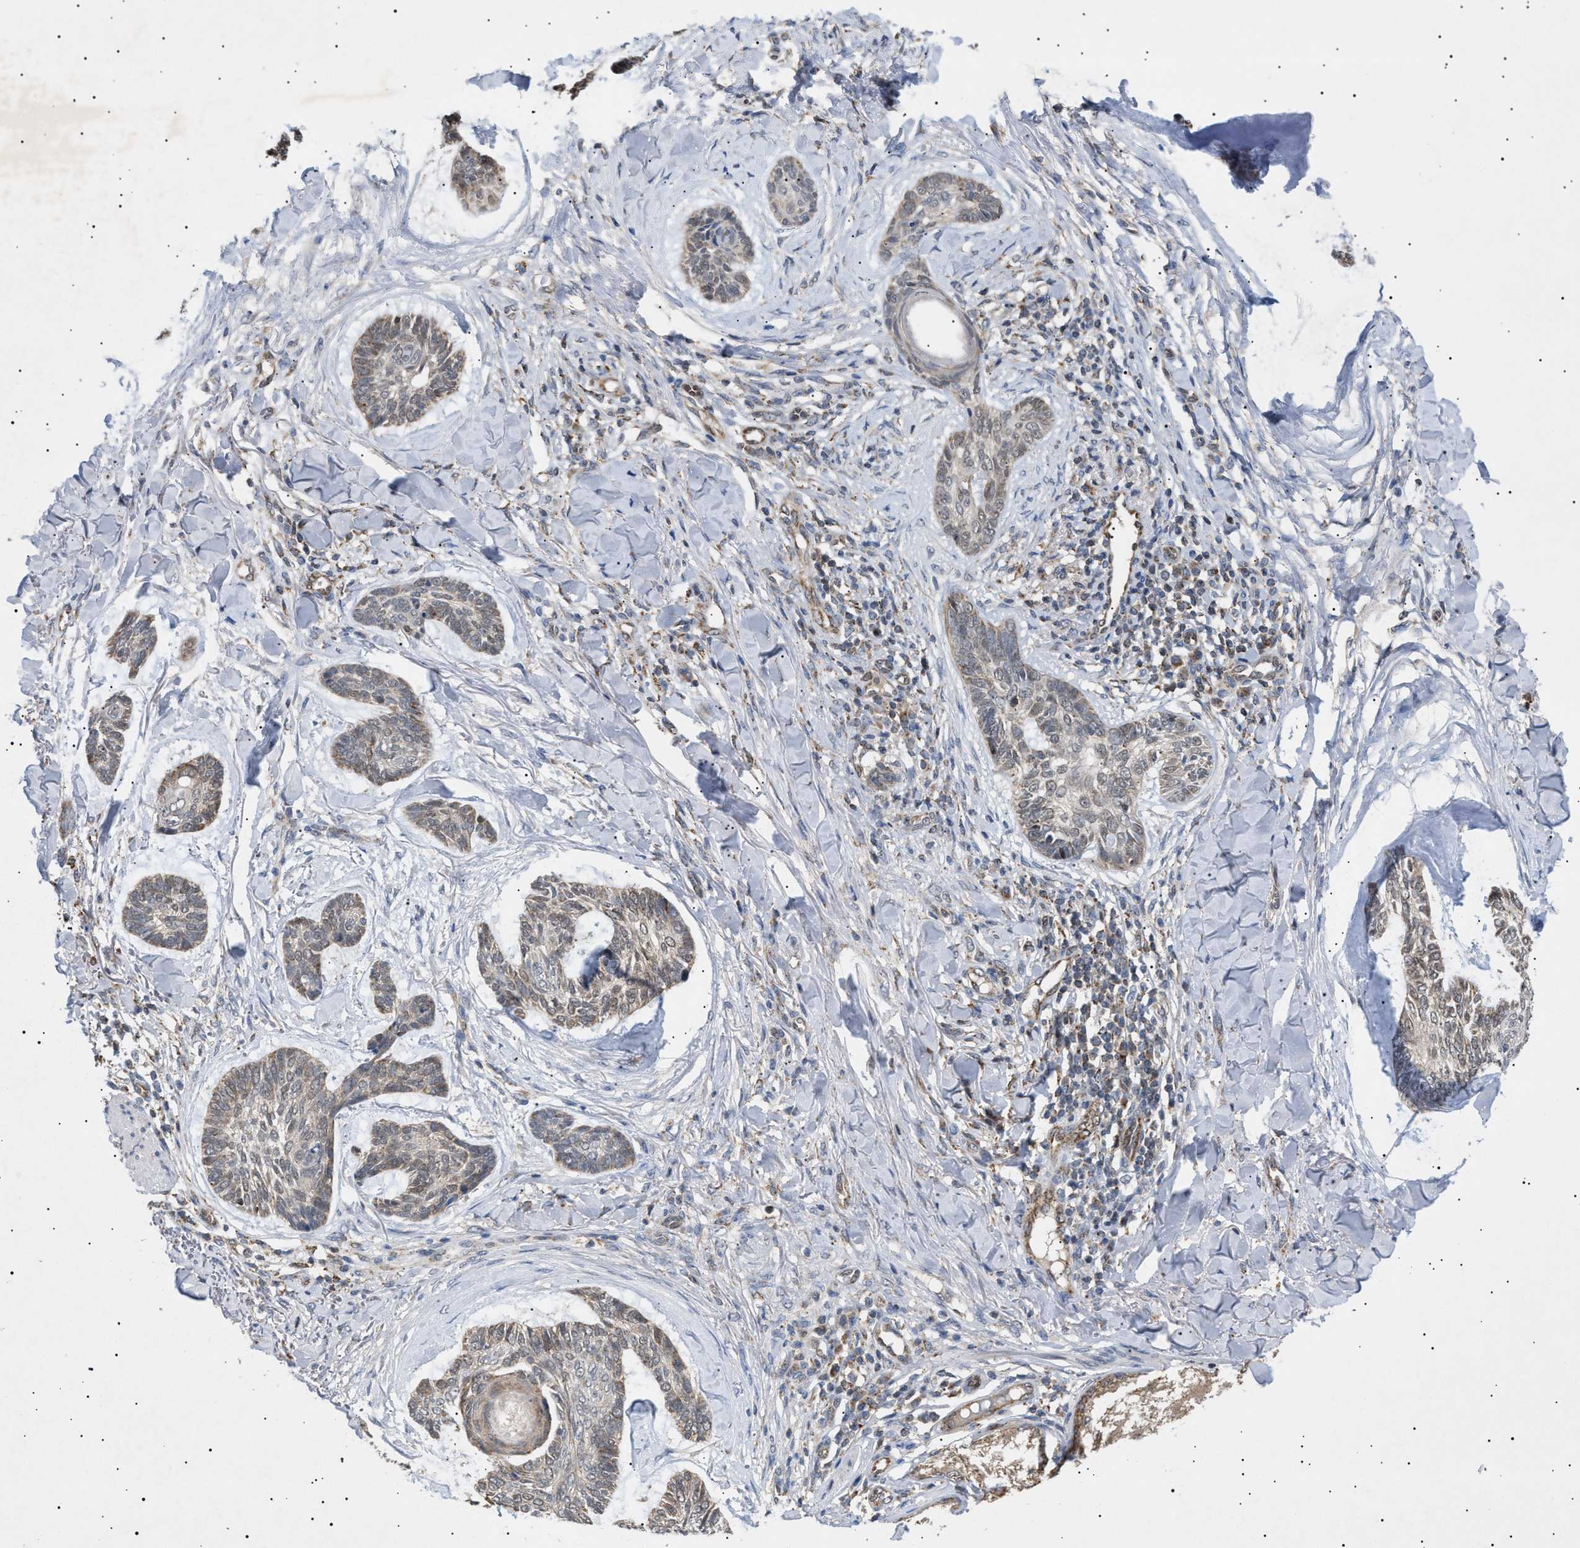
{"staining": {"intensity": "weak", "quantity": "25%-75%", "location": "cytoplasmic/membranous"}, "tissue": "skin cancer", "cell_type": "Tumor cells", "image_type": "cancer", "snomed": [{"axis": "morphology", "description": "Basal cell carcinoma"}, {"axis": "topography", "description": "Skin"}], "caption": "High-magnification brightfield microscopy of skin basal cell carcinoma stained with DAB (3,3'-diaminobenzidine) (brown) and counterstained with hematoxylin (blue). tumor cells exhibit weak cytoplasmic/membranous staining is appreciated in approximately25%-75% of cells. (DAB (3,3'-diaminobenzidine) IHC with brightfield microscopy, high magnification).", "gene": "SIRT5", "patient": {"sex": "male", "age": 43}}